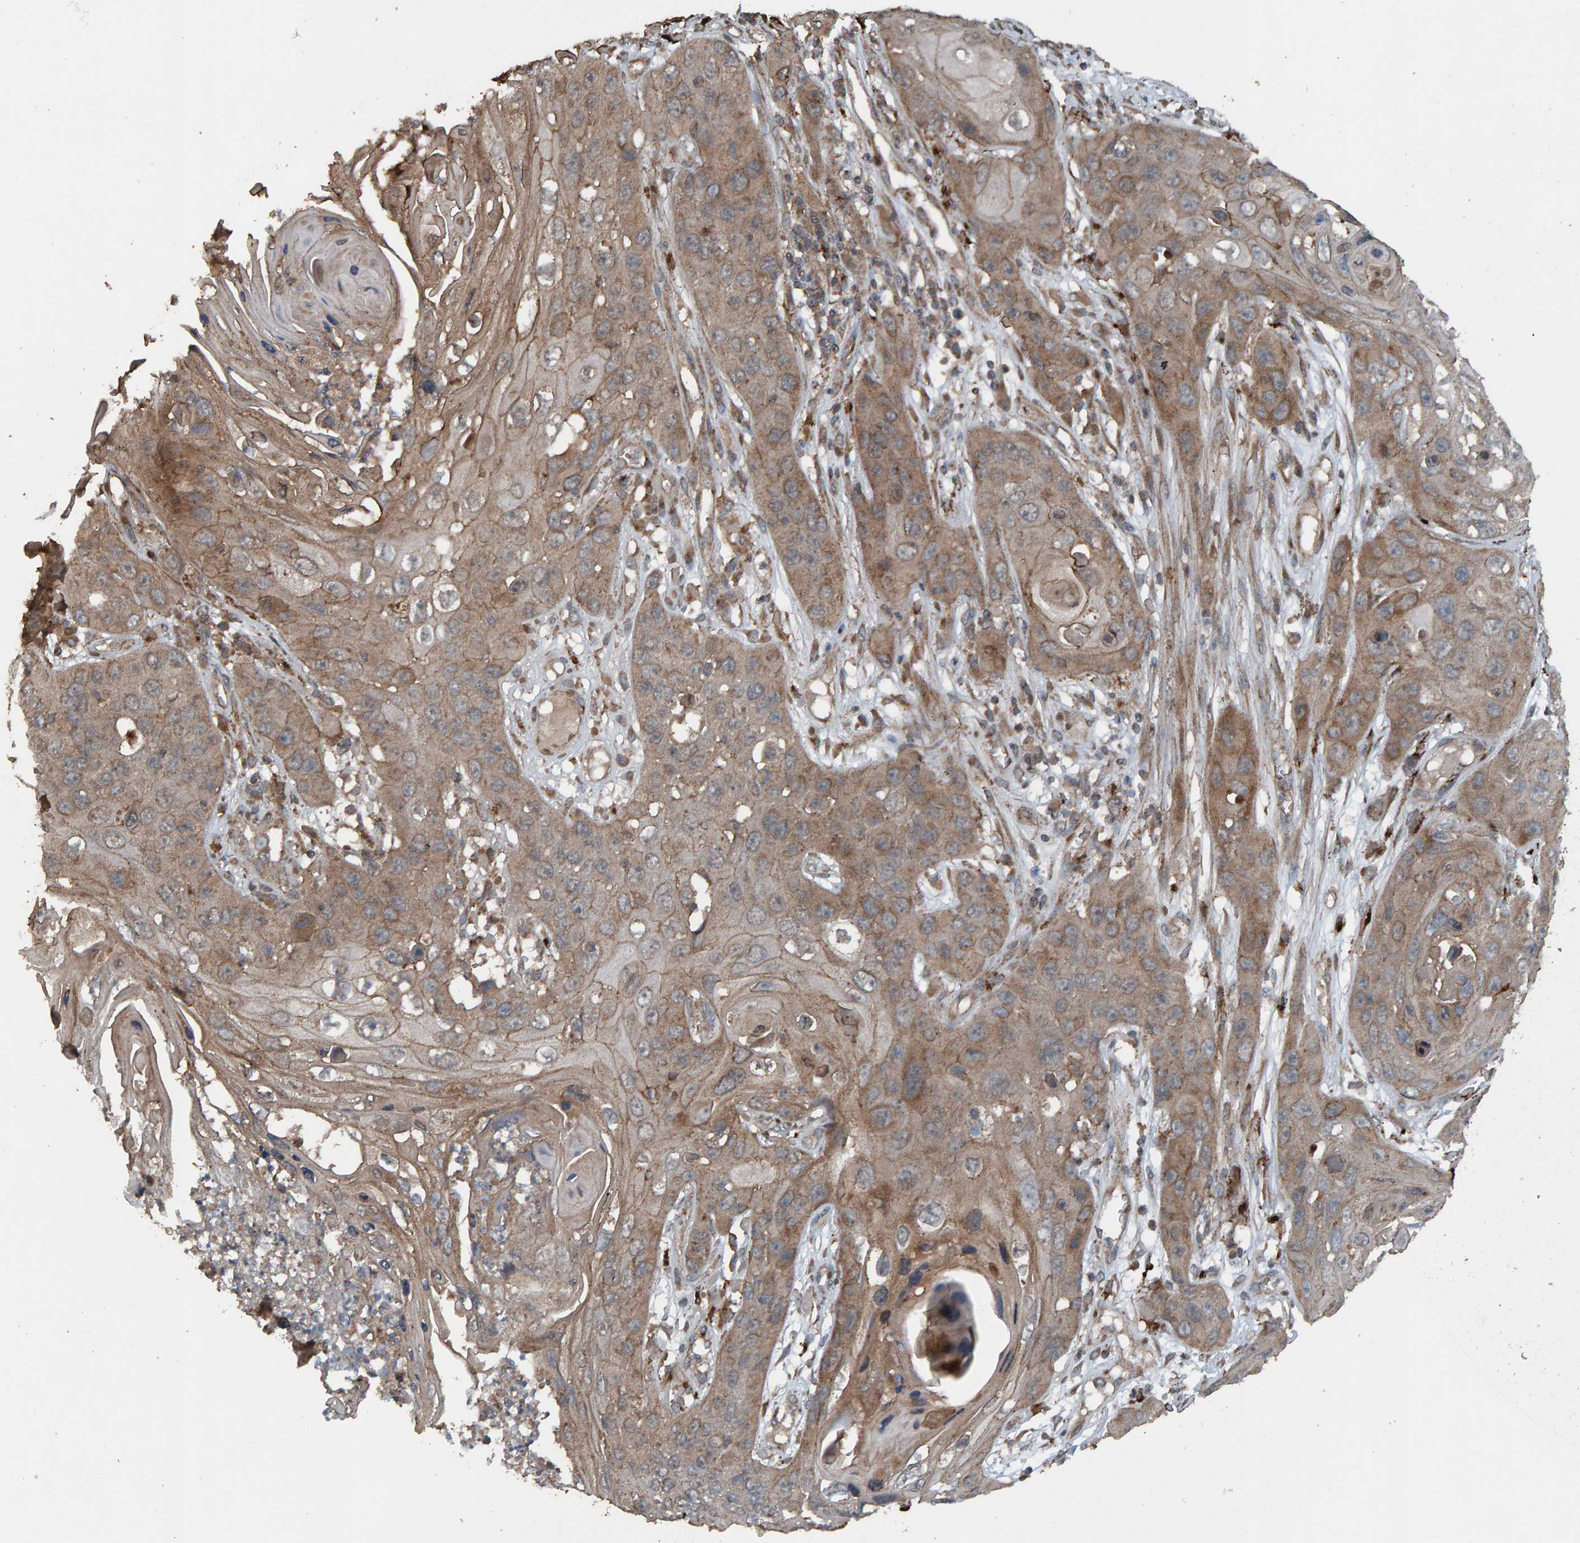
{"staining": {"intensity": "moderate", "quantity": ">75%", "location": "cytoplasmic/membranous"}, "tissue": "skin cancer", "cell_type": "Tumor cells", "image_type": "cancer", "snomed": [{"axis": "morphology", "description": "Squamous cell carcinoma, NOS"}, {"axis": "topography", "description": "Skin"}], "caption": "This micrograph reveals skin cancer stained with immunohistochemistry to label a protein in brown. The cytoplasmic/membranous of tumor cells show moderate positivity for the protein. Nuclei are counter-stained blue.", "gene": "DUS1L", "patient": {"sex": "male", "age": 55}}